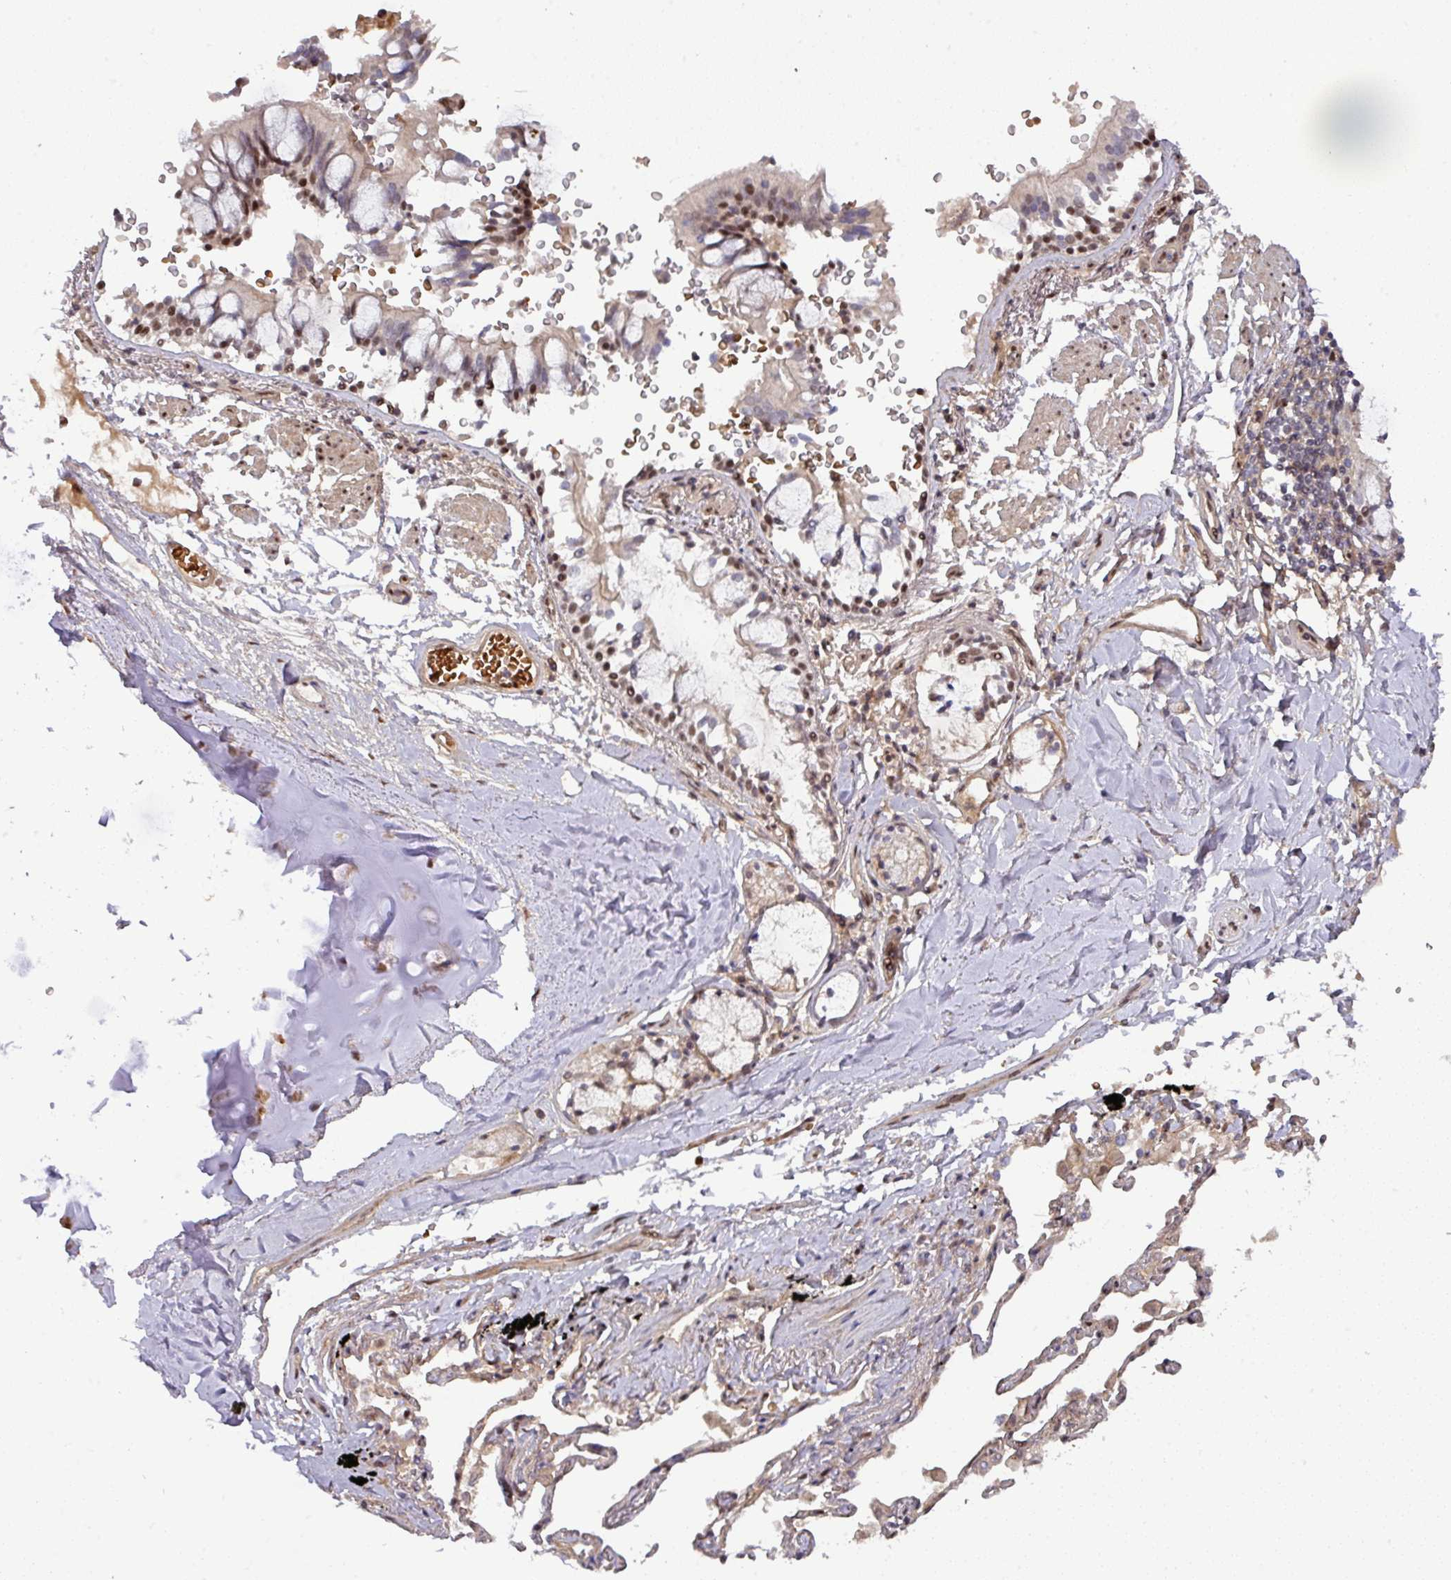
{"staining": {"intensity": "strong", "quantity": "25%-75%", "location": "nuclear"}, "tissue": "bronchus", "cell_type": "Respiratory epithelial cells", "image_type": "normal", "snomed": [{"axis": "morphology", "description": "Normal tissue, NOS"}, {"axis": "topography", "description": "Bronchus"}], "caption": "Benign bronchus was stained to show a protein in brown. There is high levels of strong nuclear positivity in about 25%-75% of respiratory epithelial cells. Using DAB (brown) and hematoxylin (blue) stains, captured at high magnification using brightfield microscopy.", "gene": "CIC", "patient": {"sex": "male", "age": 70}}